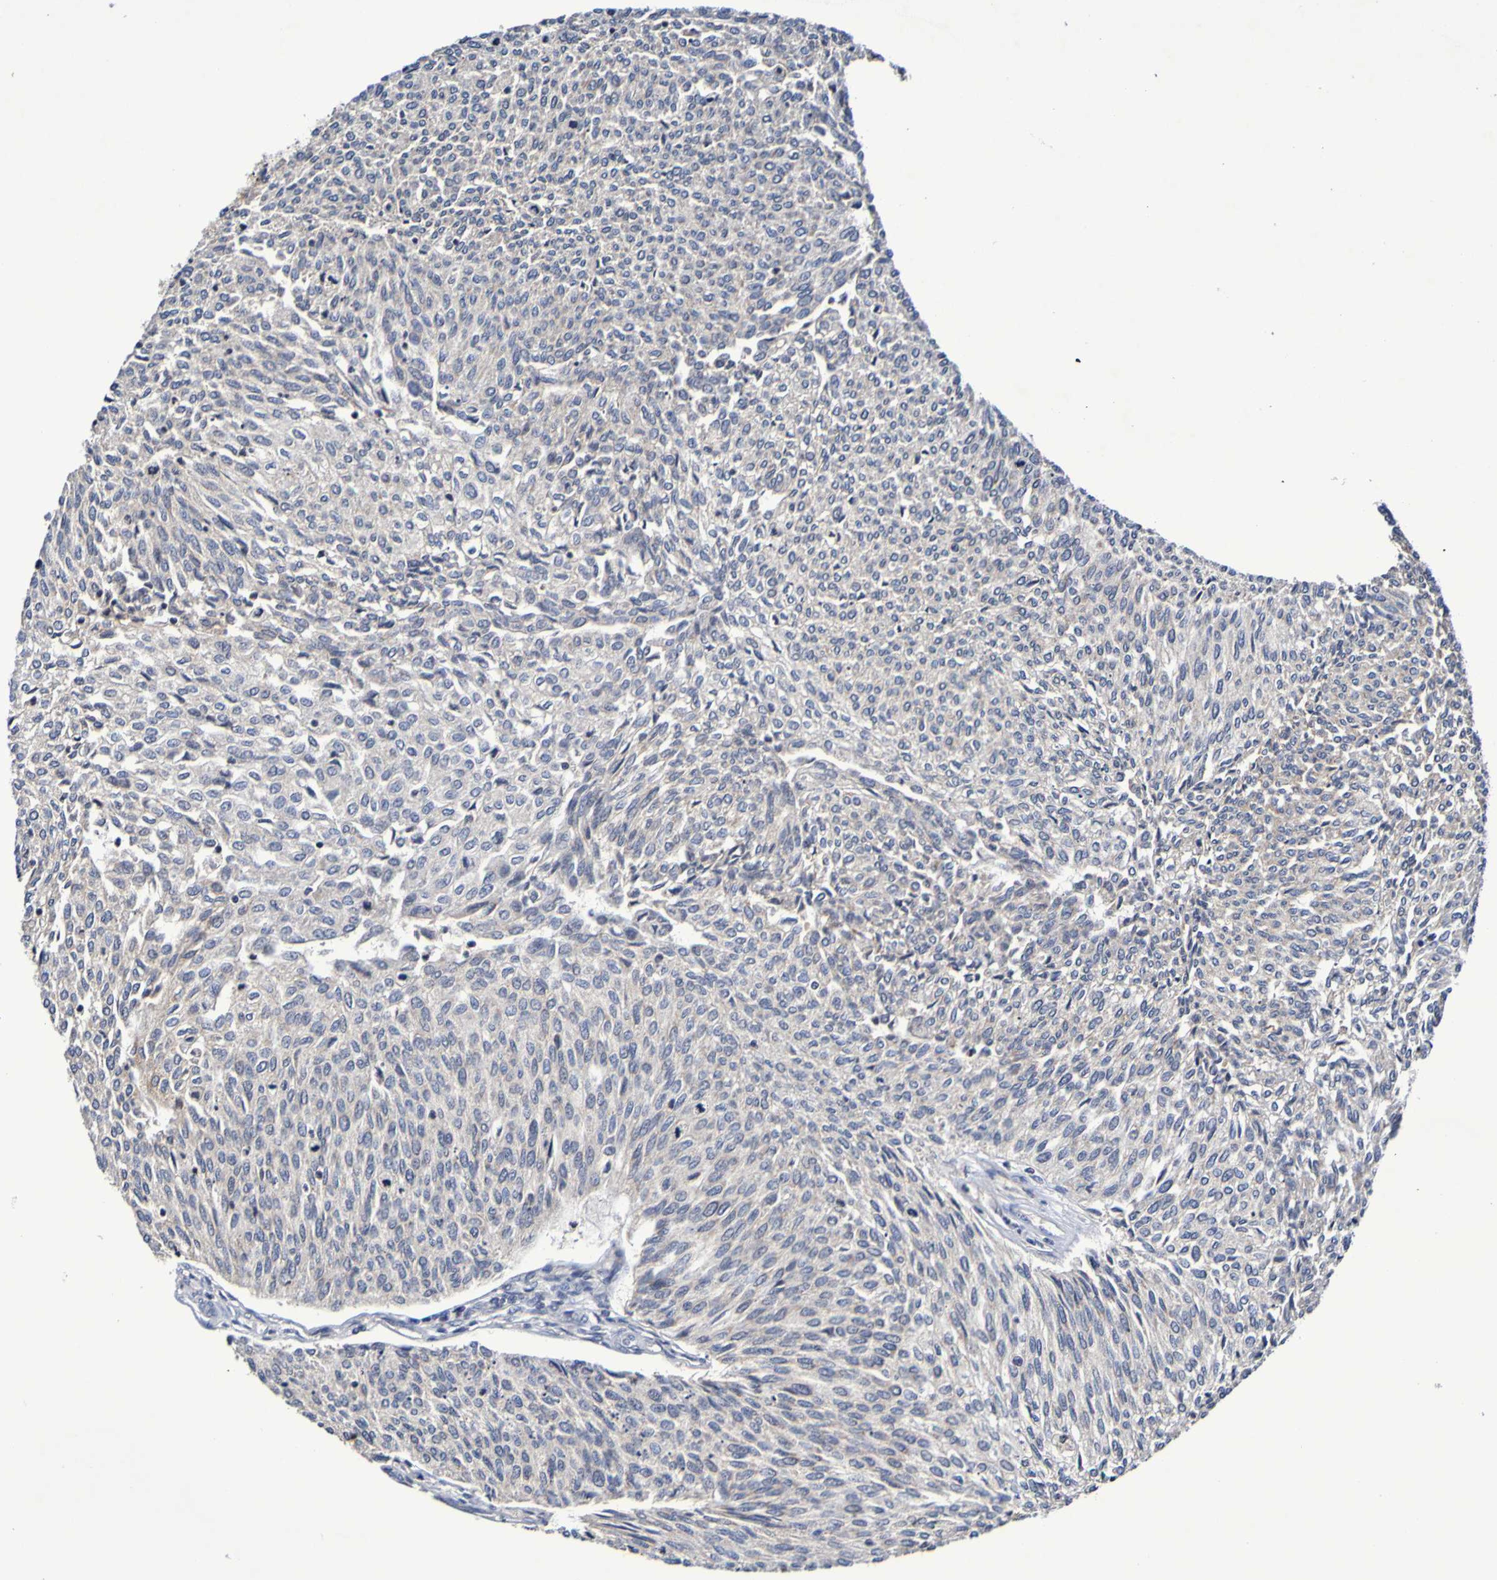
{"staining": {"intensity": "negative", "quantity": "none", "location": "none"}, "tissue": "urothelial cancer", "cell_type": "Tumor cells", "image_type": "cancer", "snomed": [{"axis": "morphology", "description": "Urothelial carcinoma, Low grade"}, {"axis": "topography", "description": "Urinary bladder"}], "caption": "A high-resolution histopathology image shows immunohistochemistry (IHC) staining of urothelial carcinoma (low-grade), which exhibits no significant staining in tumor cells.", "gene": "PTP4A2", "patient": {"sex": "female", "age": 79}}